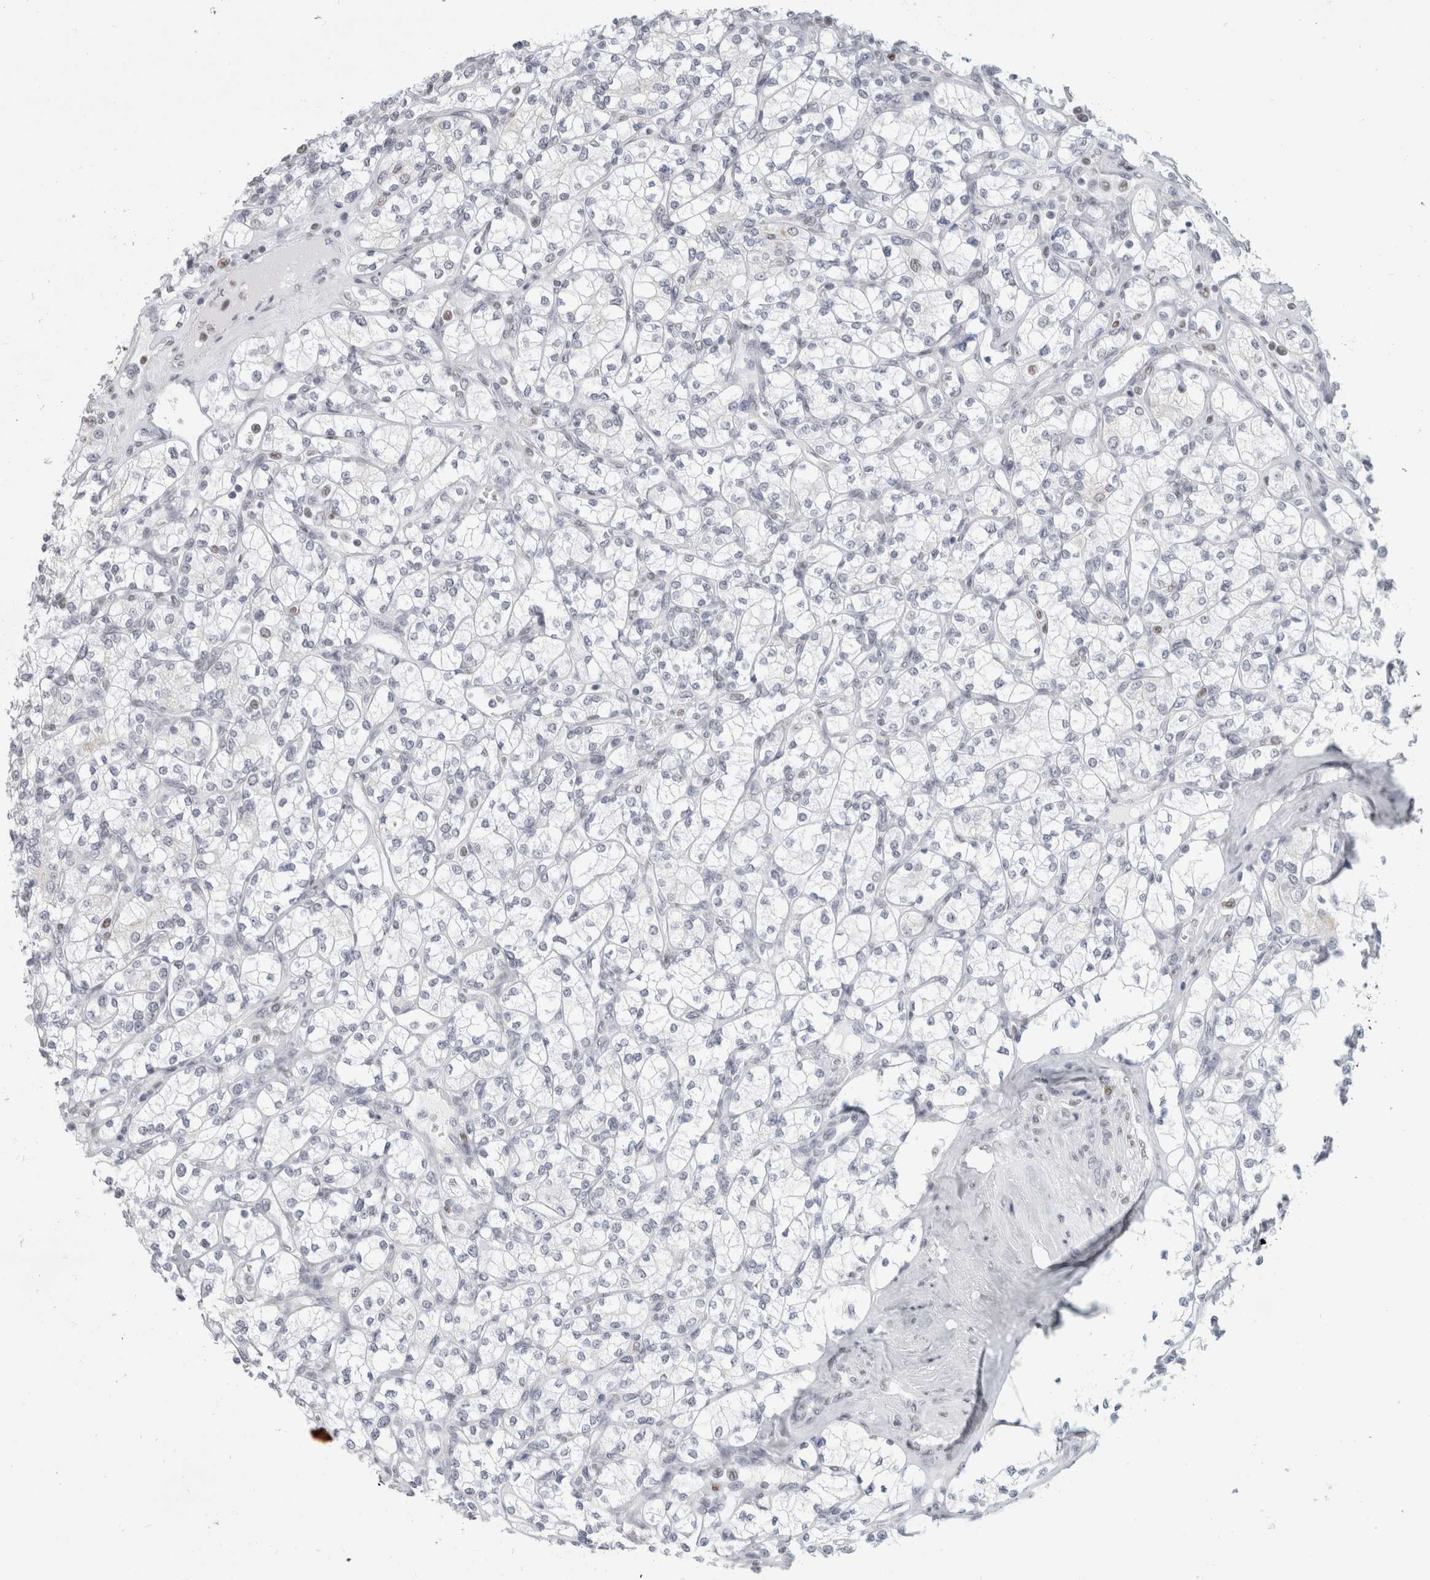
{"staining": {"intensity": "negative", "quantity": "none", "location": "none"}, "tissue": "renal cancer", "cell_type": "Tumor cells", "image_type": "cancer", "snomed": [{"axis": "morphology", "description": "Adenocarcinoma, NOS"}, {"axis": "topography", "description": "Kidney"}], "caption": "IHC micrograph of renal cancer (adenocarcinoma) stained for a protein (brown), which exhibits no expression in tumor cells.", "gene": "SMARCC1", "patient": {"sex": "male", "age": 77}}